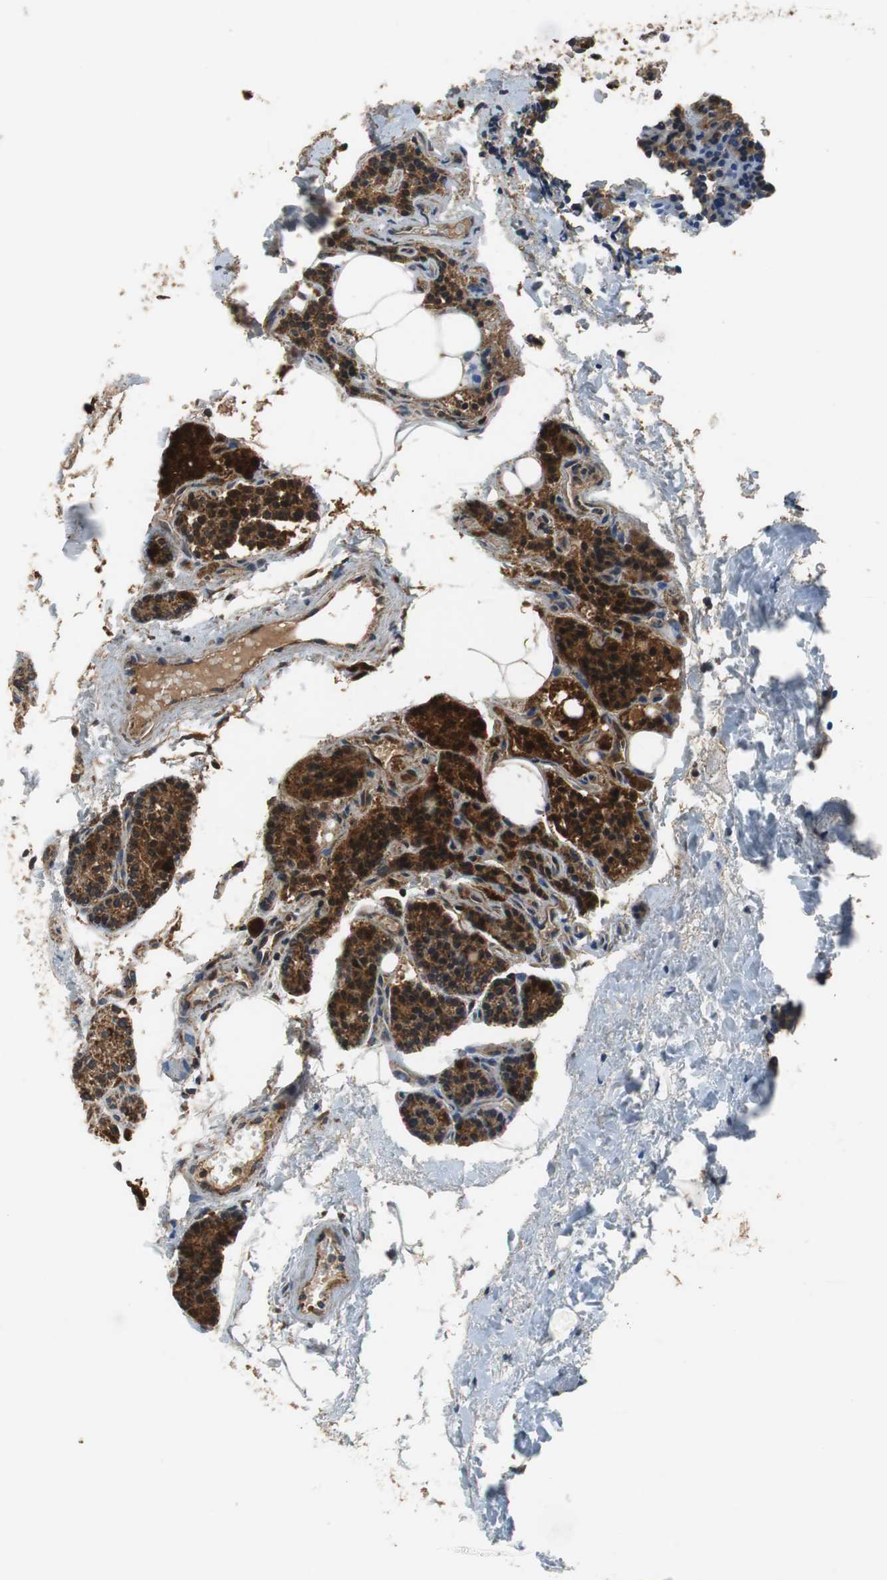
{"staining": {"intensity": "strong", "quantity": ">75%", "location": "cytoplasmic/membranous"}, "tissue": "parathyroid gland", "cell_type": "Glandular cells", "image_type": "normal", "snomed": [{"axis": "morphology", "description": "Normal tissue, NOS"}, {"axis": "topography", "description": "Parathyroid gland"}], "caption": "The micrograph shows immunohistochemical staining of benign parathyroid gland. There is strong cytoplasmic/membranous staining is appreciated in about >75% of glandular cells.", "gene": "GSTK1", "patient": {"sex": "female", "age": 50}}